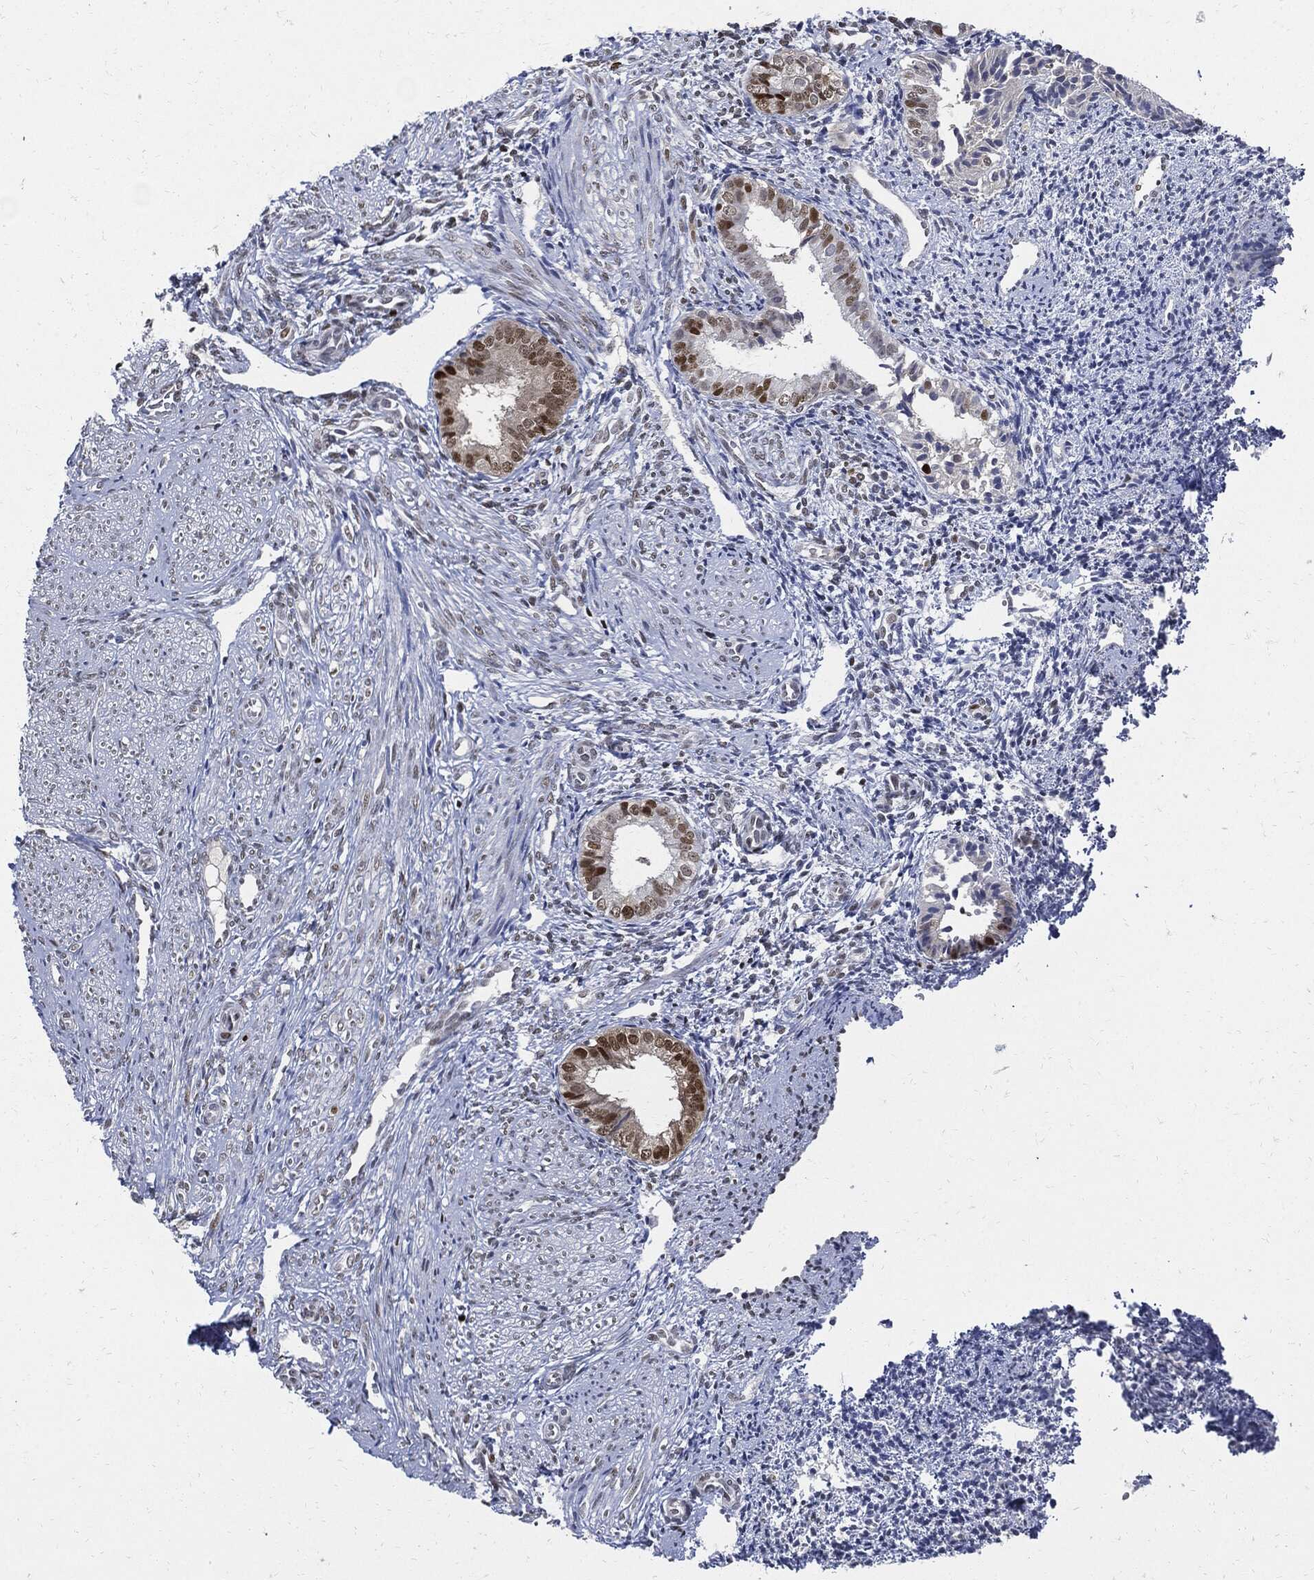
{"staining": {"intensity": "negative", "quantity": "none", "location": "none"}, "tissue": "endometrium", "cell_type": "Cells in endometrial stroma", "image_type": "normal", "snomed": [{"axis": "morphology", "description": "Normal tissue, NOS"}, {"axis": "topography", "description": "Endometrium"}], "caption": "High magnification brightfield microscopy of benign endometrium stained with DAB (brown) and counterstained with hematoxylin (blue): cells in endometrial stroma show no significant positivity. (Stains: DAB IHC with hematoxylin counter stain, Microscopy: brightfield microscopy at high magnification).", "gene": "PCNA", "patient": {"sex": "female", "age": 47}}